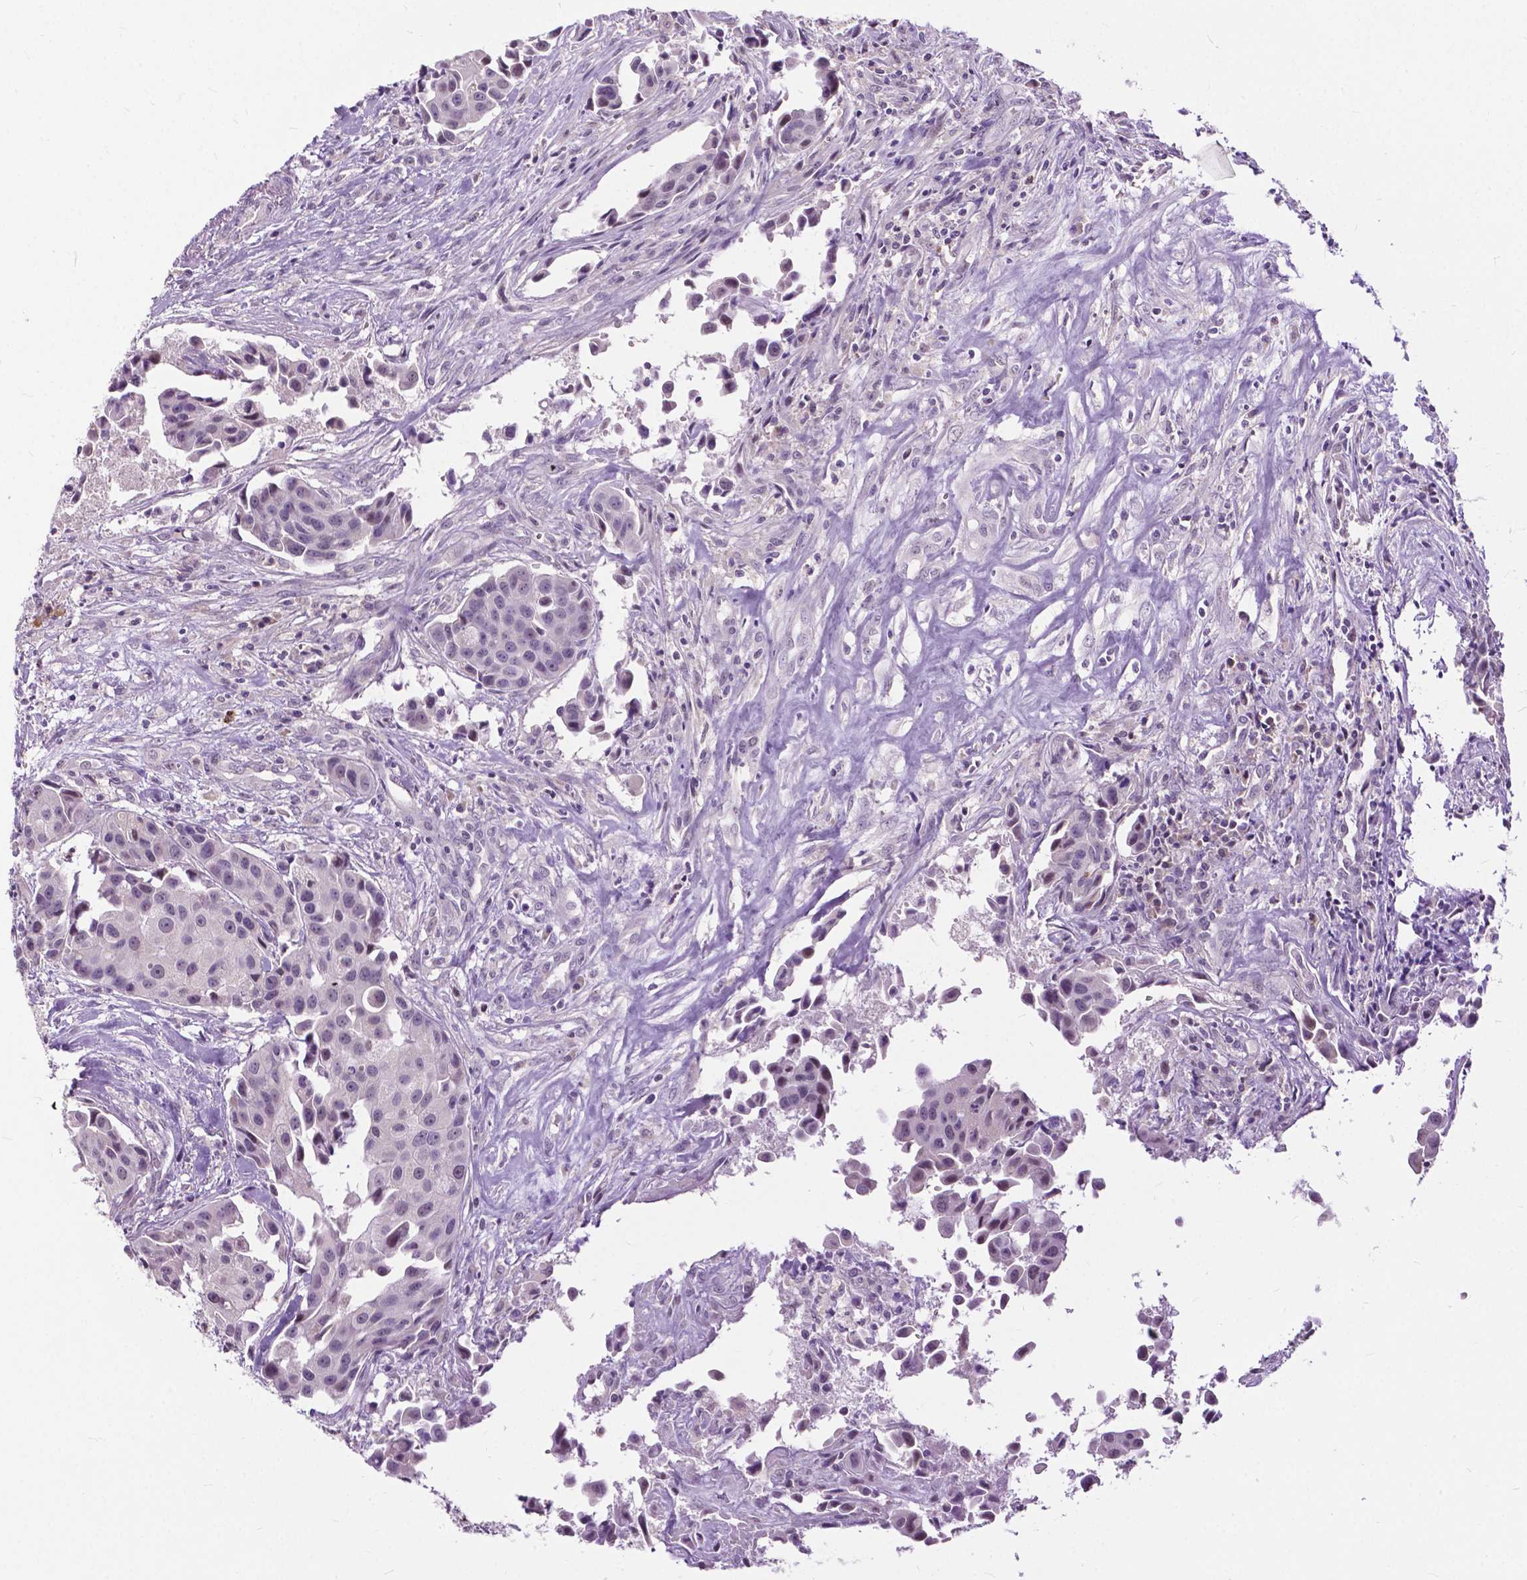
{"staining": {"intensity": "weak", "quantity": "<25%", "location": "nuclear"}, "tissue": "head and neck cancer", "cell_type": "Tumor cells", "image_type": "cancer", "snomed": [{"axis": "morphology", "description": "Adenocarcinoma, NOS"}, {"axis": "topography", "description": "Head-Neck"}], "caption": "Immunohistochemistry (IHC) photomicrograph of neoplastic tissue: human head and neck cancer (adenocarcinoma) stained with DAB displays no significant protein positivity in tumor cells.", "gene": "TTC9B", "patient": {"sex": "male", "age": 76}}